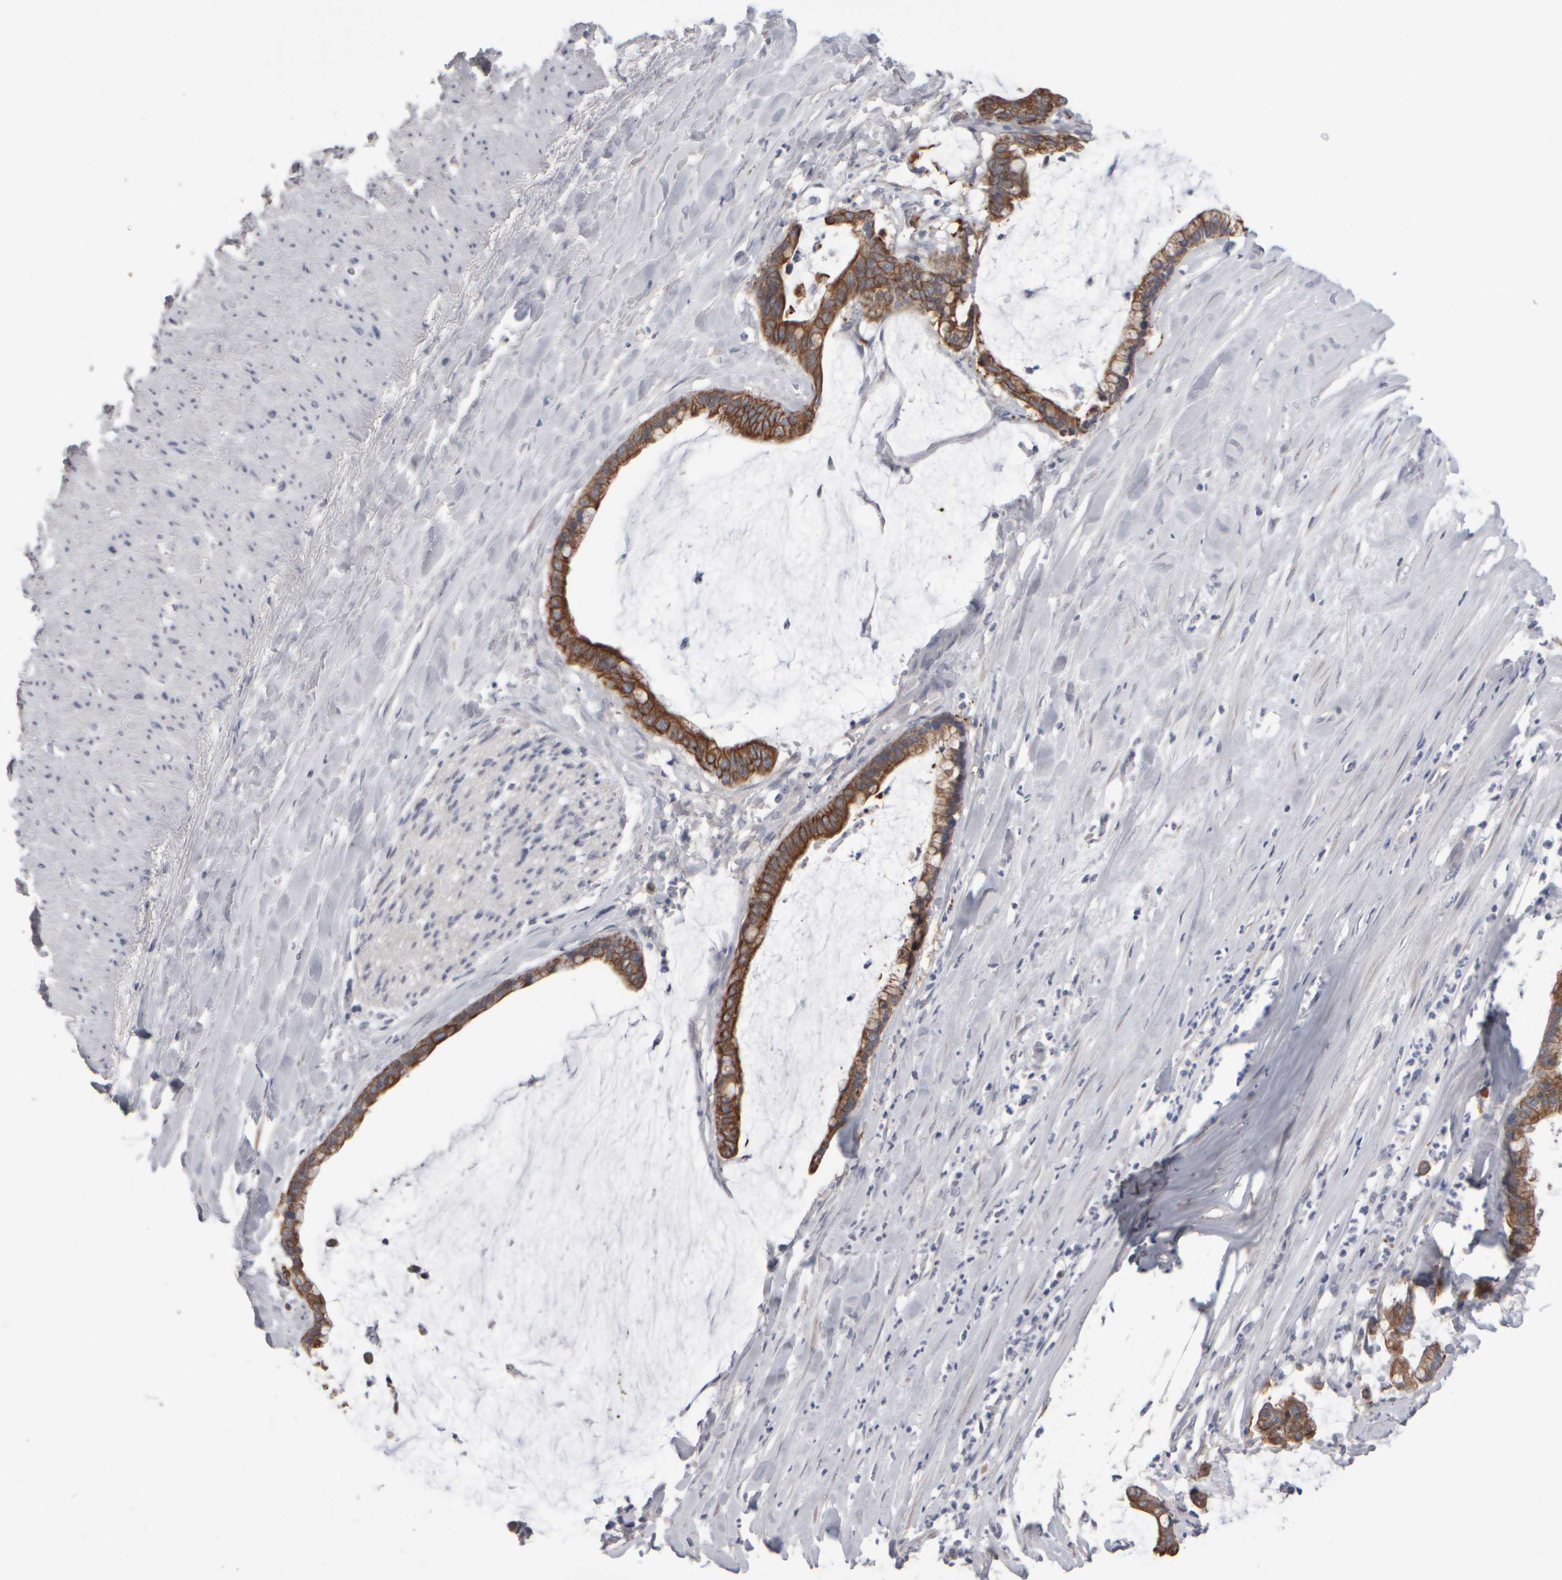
{"staining": {"intensity": "strong", "quantity": ">75%", "location": "cytoplasmic/membranous"}, "tissue": "pancreatic cancer", "cell_type": "Tumor cells", "image_type": "cancer", "snomed": [{"axis": "morphology", "description": "Adenocarcinoma, NOS"}, {"axis": "topography", "description": "Pancreas"}], "caption": "A histopathology image showing strong cytoplasmic/membranous expression in about >75% of tumor cells in pancreatic cancer (adenocarcinoma), as visualized by brown immunohistochemical staining.", "gene": "EPHX2", "patient": {"sex": "male", "age": 41}}